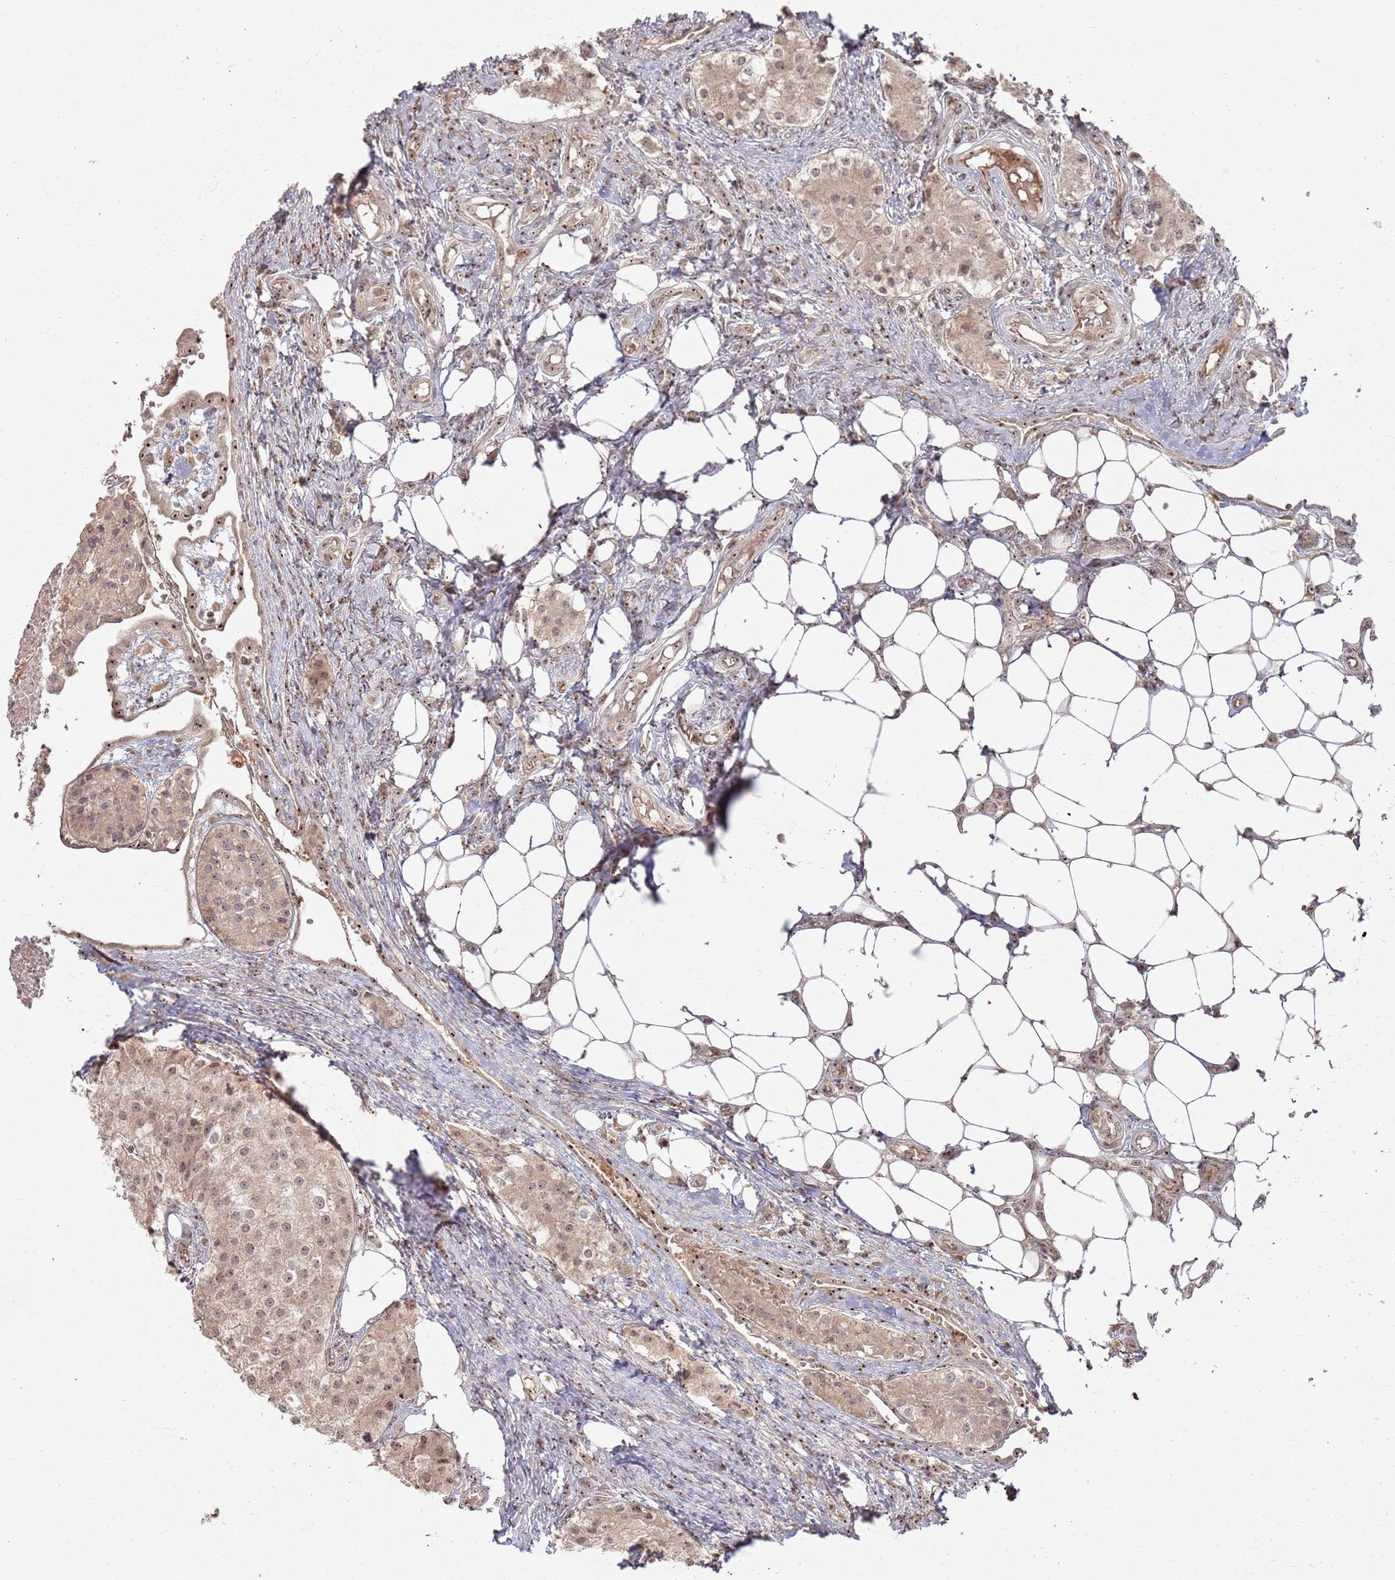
{"staining": {"intensity": "moderate", "quantity": ">75%", "location": "cytoplasmic/membranous,nuclear"}, "tissue": "carcinoid", "cell_type": "Tumor cells", "image_type": "cancer", "snomed": [{"axis": "morphology", "description": "Carcinoid, malignant, NOS"}, {"axis": "topography", "description": "Colon"}], "caption": "Protein expression analysis of human carcinoid reveals moderate cytoplasmic/membranous and nuclear staining in approximately >75% of tumor cells.", "gene": "UTP11", "patient": {"sex": "female", "age": 52}}